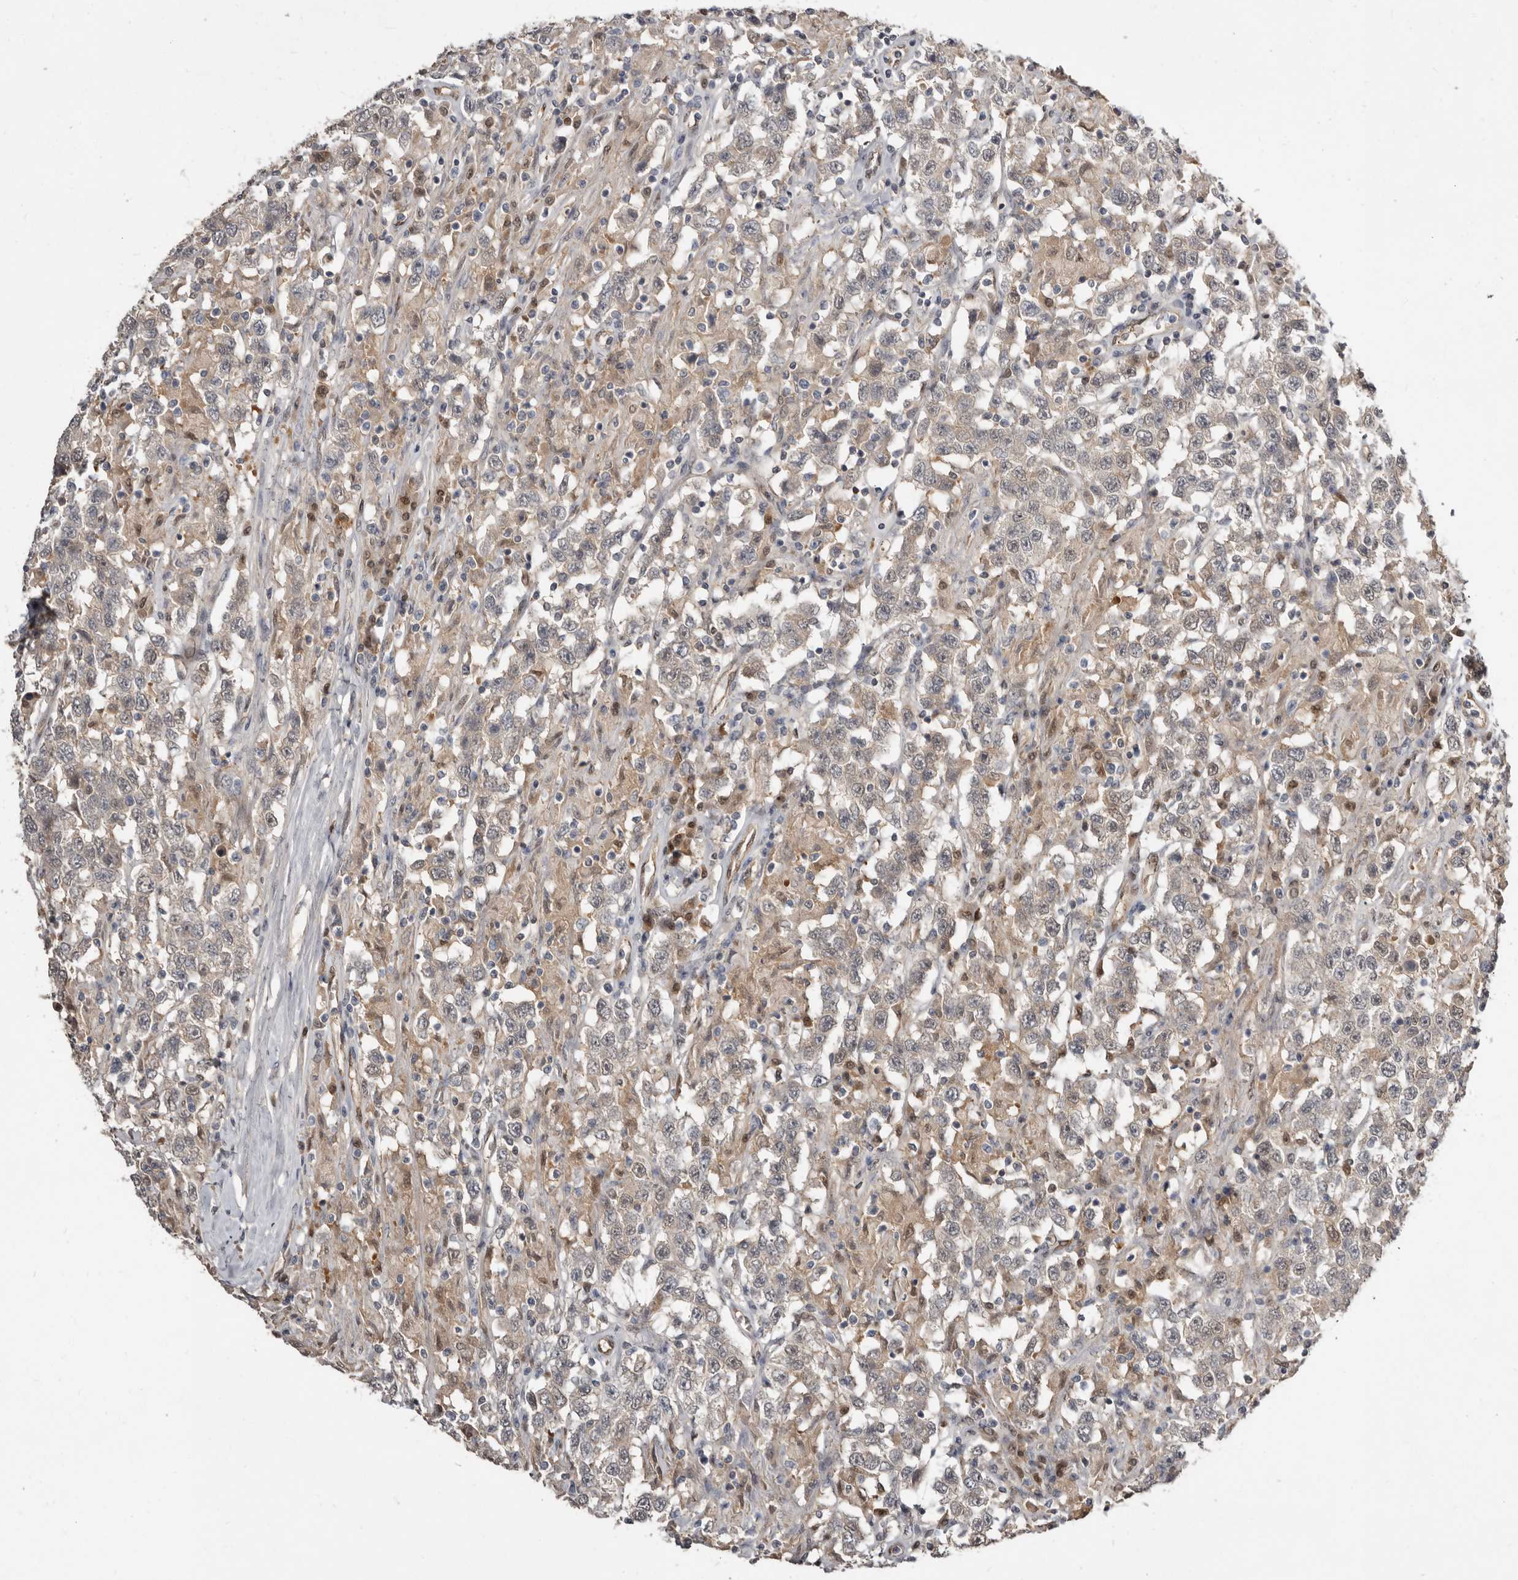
{"staining": {"intensity": "weak", "quantity": "25%-75%", "location": "cytoplasmic/membranous"}, "tissue": "testis cancer", "cell_type": "Tumor cells", "image_type": "cancer", "snomed": [{"axis": "morphology", "description": "Seminoma, NOS"}, {"axis": "topography", "description": "Testis"}], "caption": "Testis cancer stained with a protein marker shows weak staining in tumor cells.", "gene": "RBKS", "patient": {"sex": "male", "age": 41}}